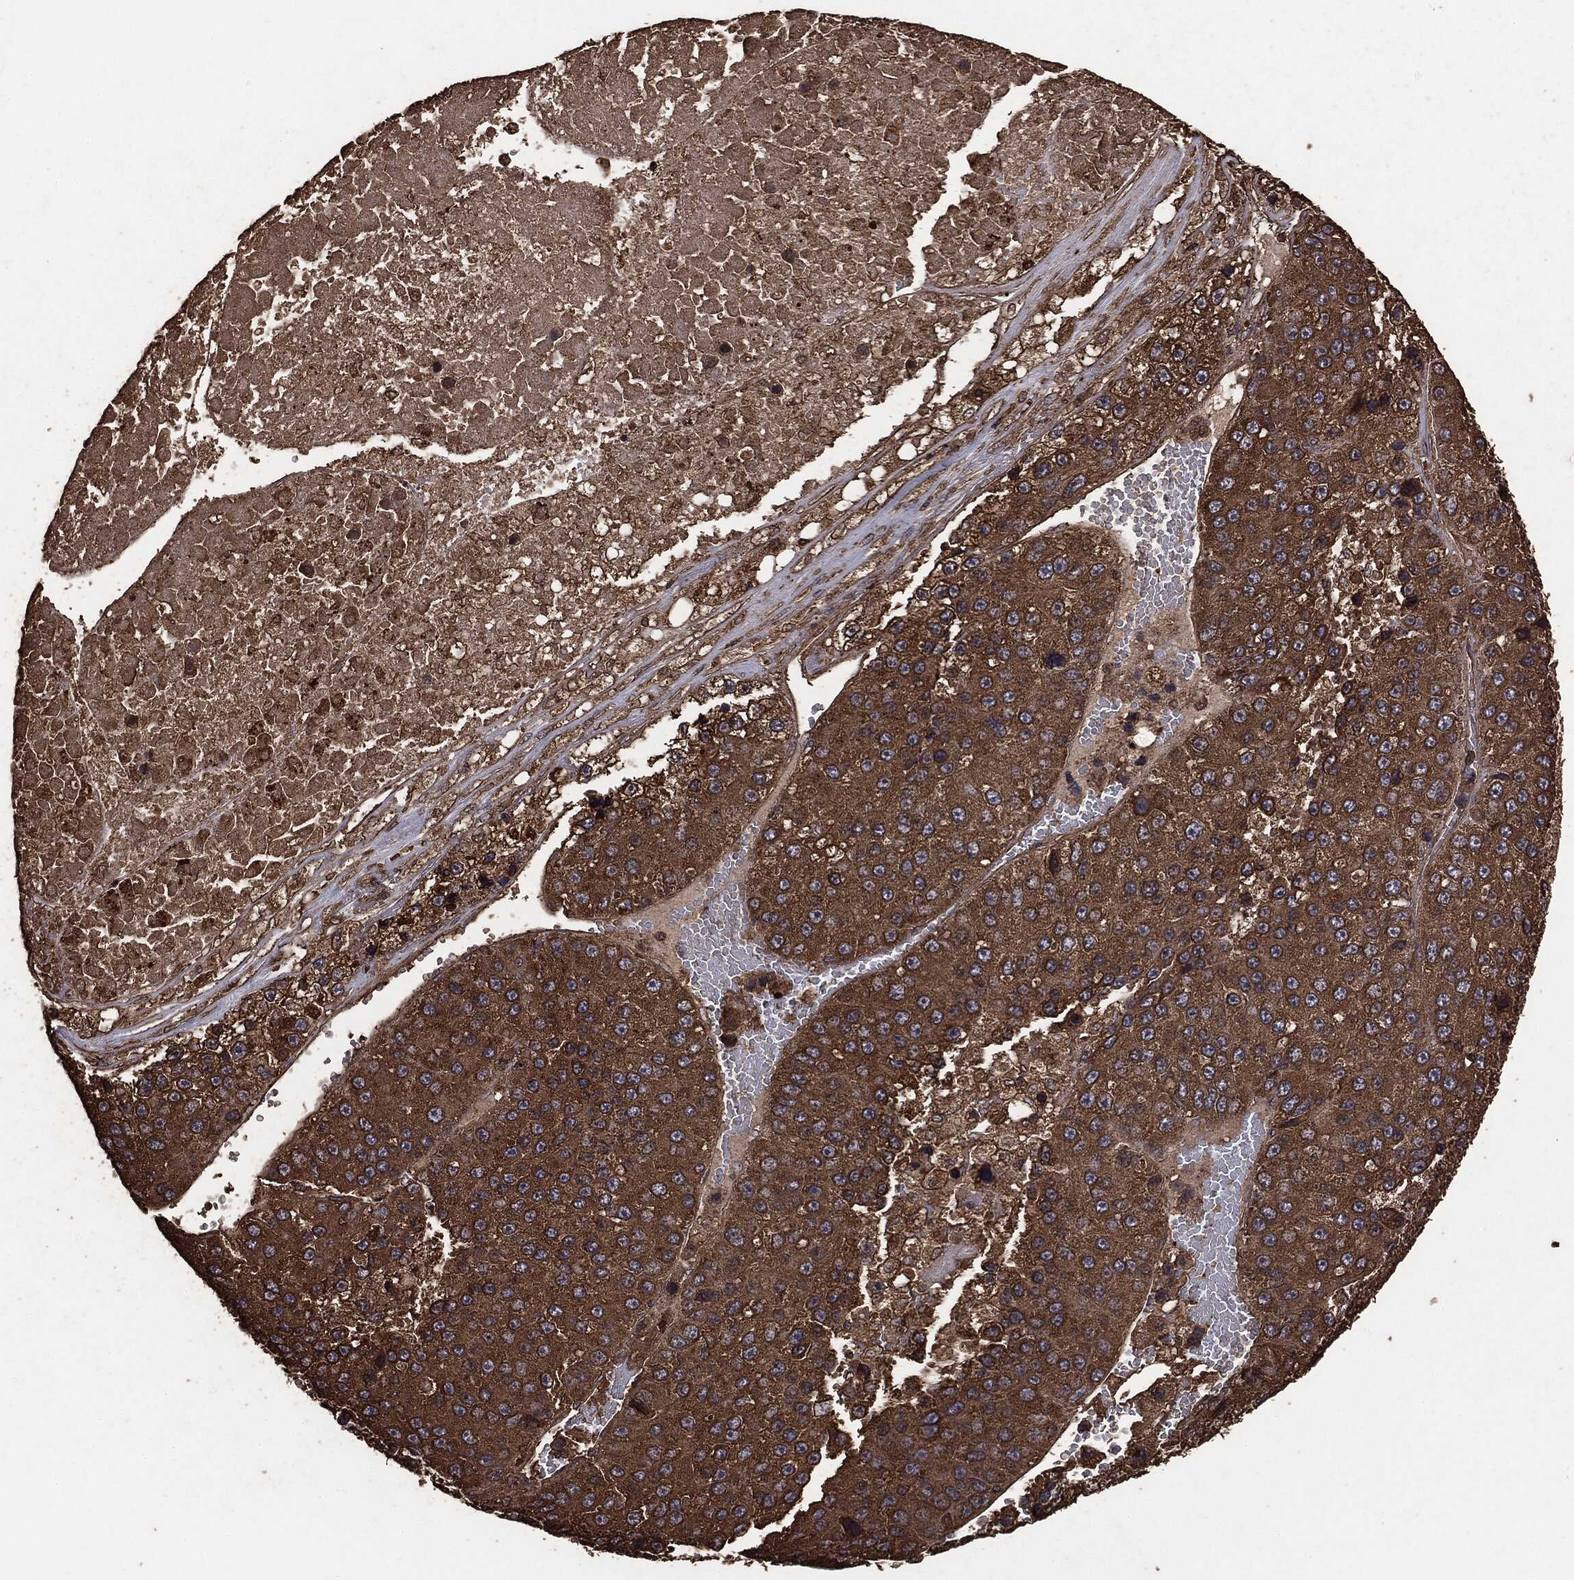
{"staining": {"intensity": "strong", "quantity": ">75%", "location": "cytoplasmic/membranous"}, "tissue": "liver cancer", "cell_type": "Tumor cells", "image_type": "cancer", "snomed": [{"axis": "morphology", "description": "Carcinoma, Hepatocellular, NOS"}, {"axis": "topography", "description": "Liver"}], "caption": "Liver hepatocellular carcinoma was stained to show a protein in brown. There is high levels of strong cytoplasmic/membranous staining in about >75% of tumor cells.", "gene": "MTOR", "patient": {"sex": "female", "age": 73}}